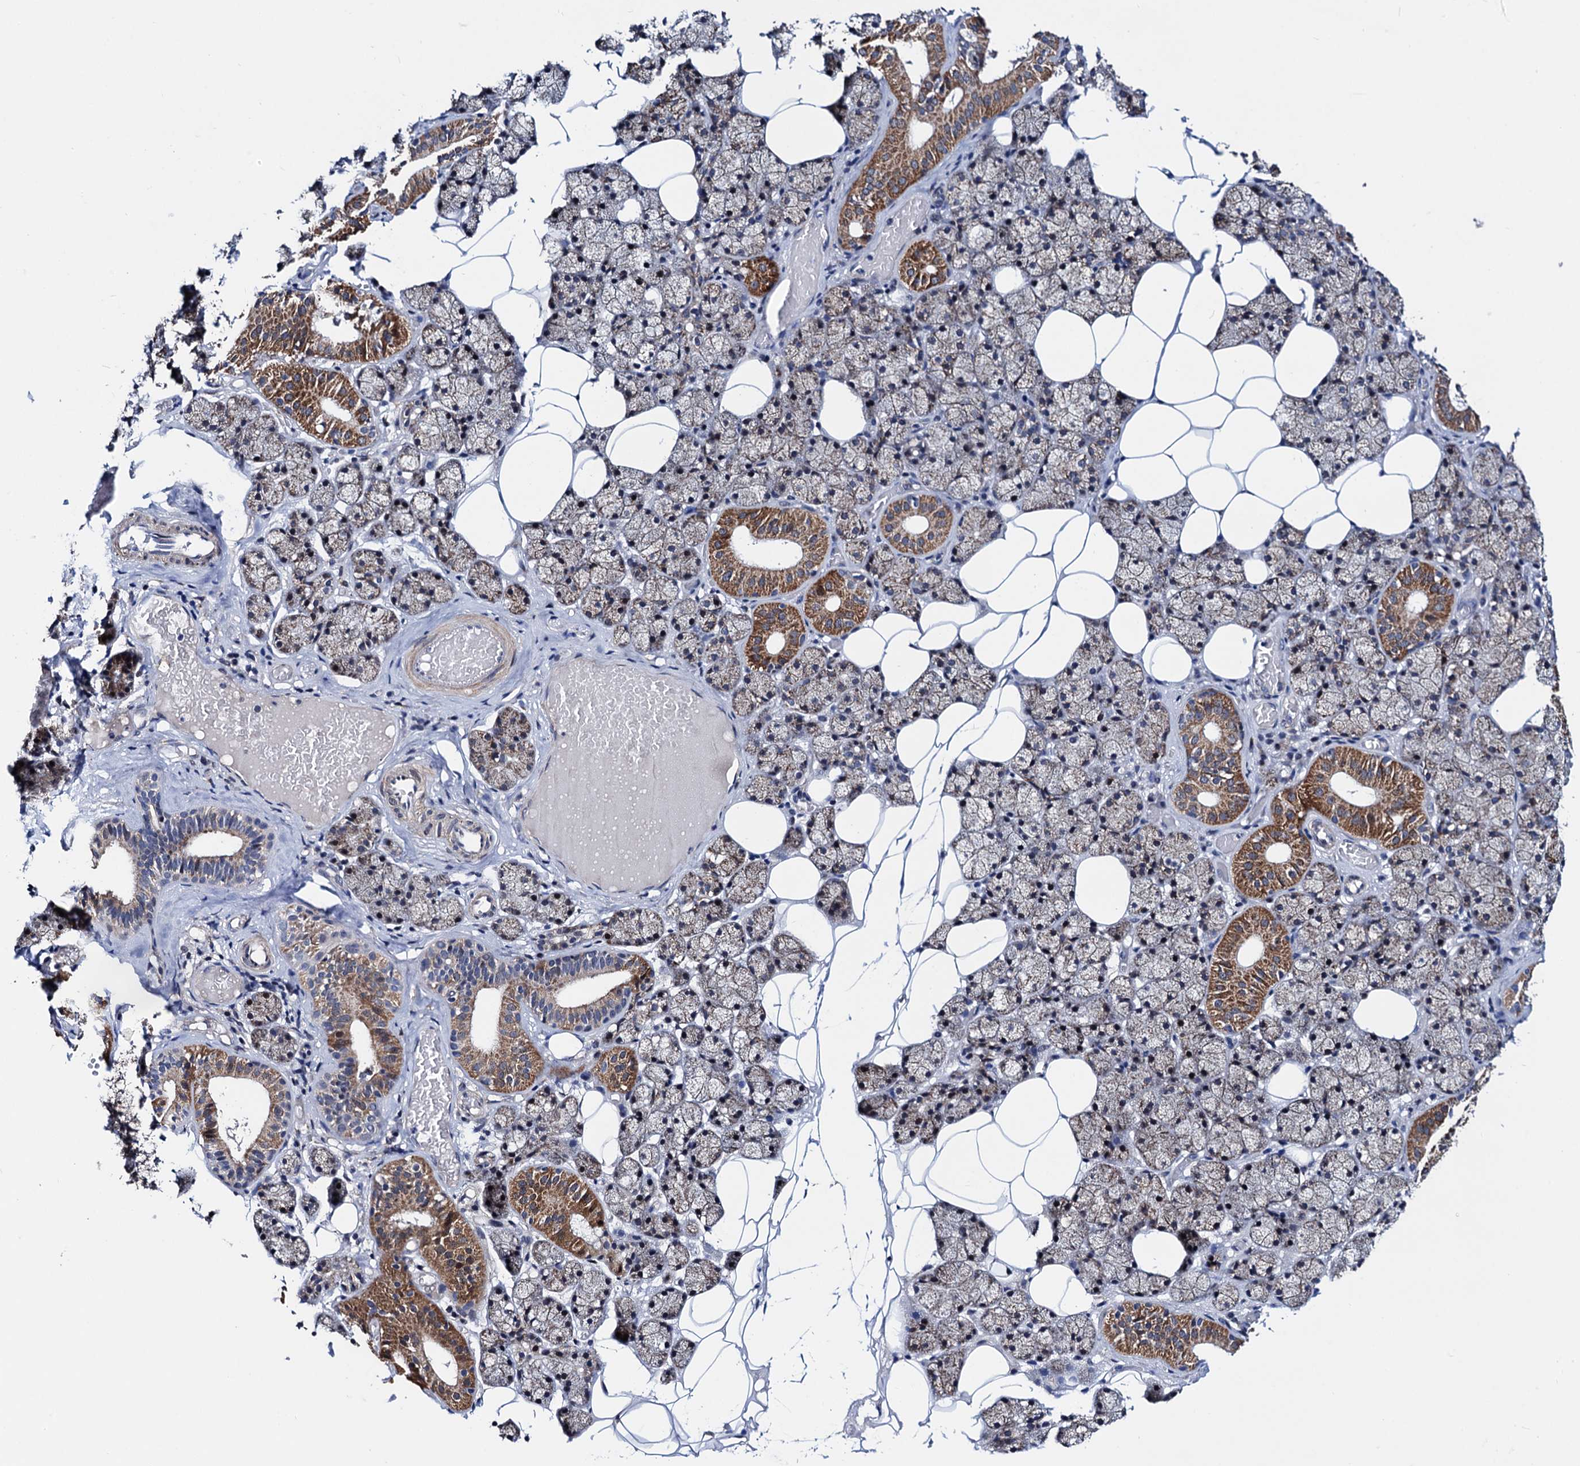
{"staining": {"intensity": "moderate", "quantity": "25%-75%", "location": "cytoplasmic/membranous"}, "tissue": "salivary gland", "cell_type": "Glandular cells", "image_type": "normal", "snomed": [{"axis": "morphology", "description": "Normal tissue, NOS"}, {"axis": "topography", "description": "Salivary gland"}], "caption": "This histopathology image exhibits immunohistochemistry (IHC) staining of unremarkable salivary gland, with medium moderate cytoplasmic/membranous expression in about 25%-75% of glandular cells.", "gene": "COA4", "patient": {"sex": "female", "age": 33}}